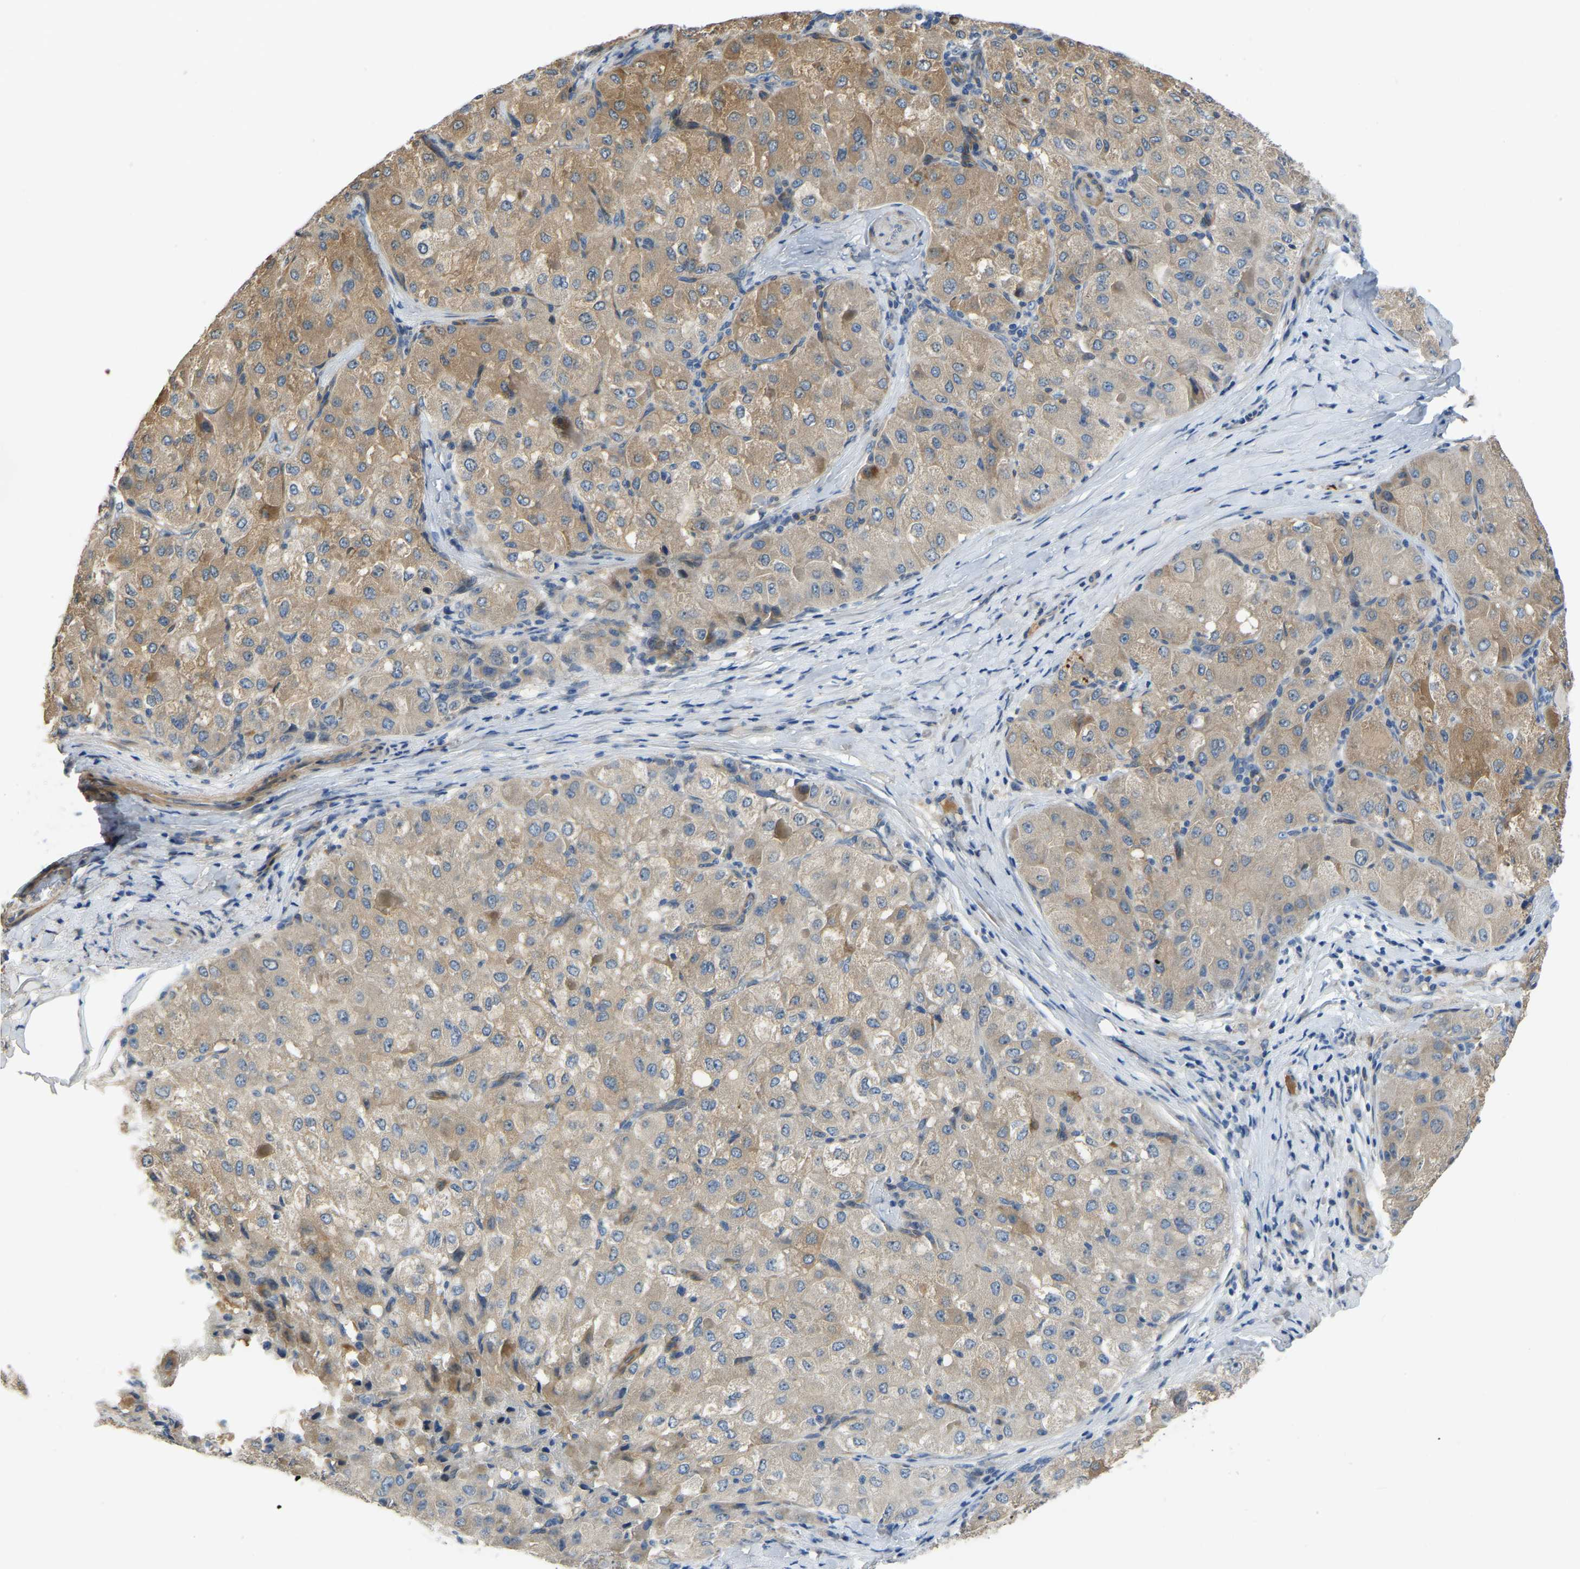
{"staining": {"intensity": "moderate", "quantity": ">75%", "location": "cytoplasmic/membranous"}, "tissue": "liver cancer", "cell_type": "Tumor cells", "image_type": "cancer", "snomed": [{"axis": "morphology", "description": "Carcinoma, Hepatocellular, NOS"}, {"axis": "topography", "description": "Liver"}], "caption": "Moderate cytoplasmic/membranous positivity is appreciated in approximately >75% of tumor cells in hepatocellular carcinoma (liver).", "gene": "HIGD2B", "patient": {"sex": "male", "age": 80}}